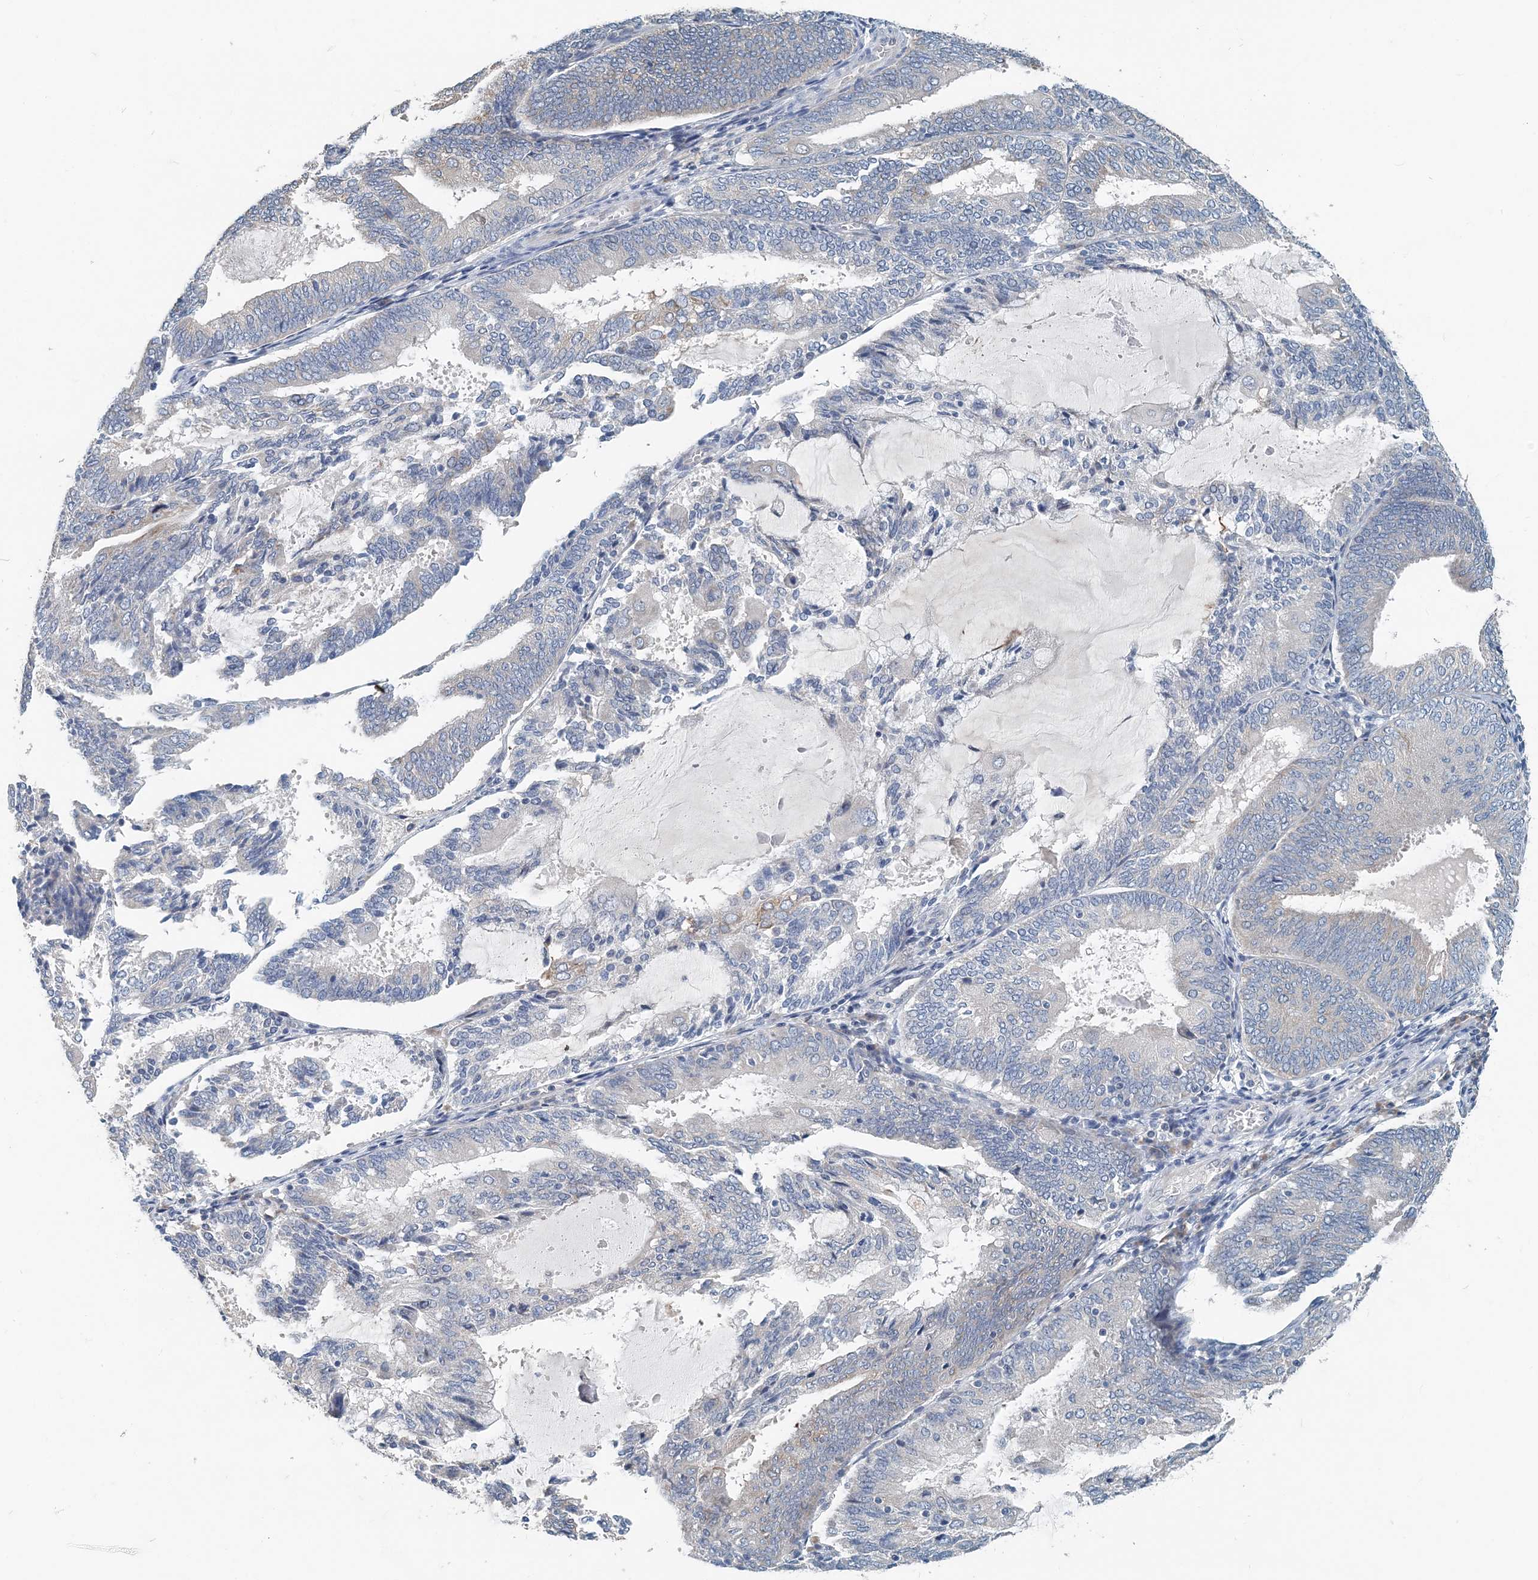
{"staining": {"intensity": "negative", "quantity": "none", "location": "none"}, "tissue": "endometrial cancer", "cell_type": "Tumor cells", "image_type": "cancer", "snomed": [{"axis": "morphology", "description": "Adenocarcinoma, NOS"}, {"axis": "topography", "description": "Endometrium"}], "caption": "Tumor cells are negative for brown protein staining in endometrial adenocarcinoma. The staining is performed using DAB (3,3'-diaminobenzidine) brown chromogen with nuclei counter-stained in using hematoxylin.", "gene": "EEF1A2", "patient": {"sex": "female", "age": 81}}